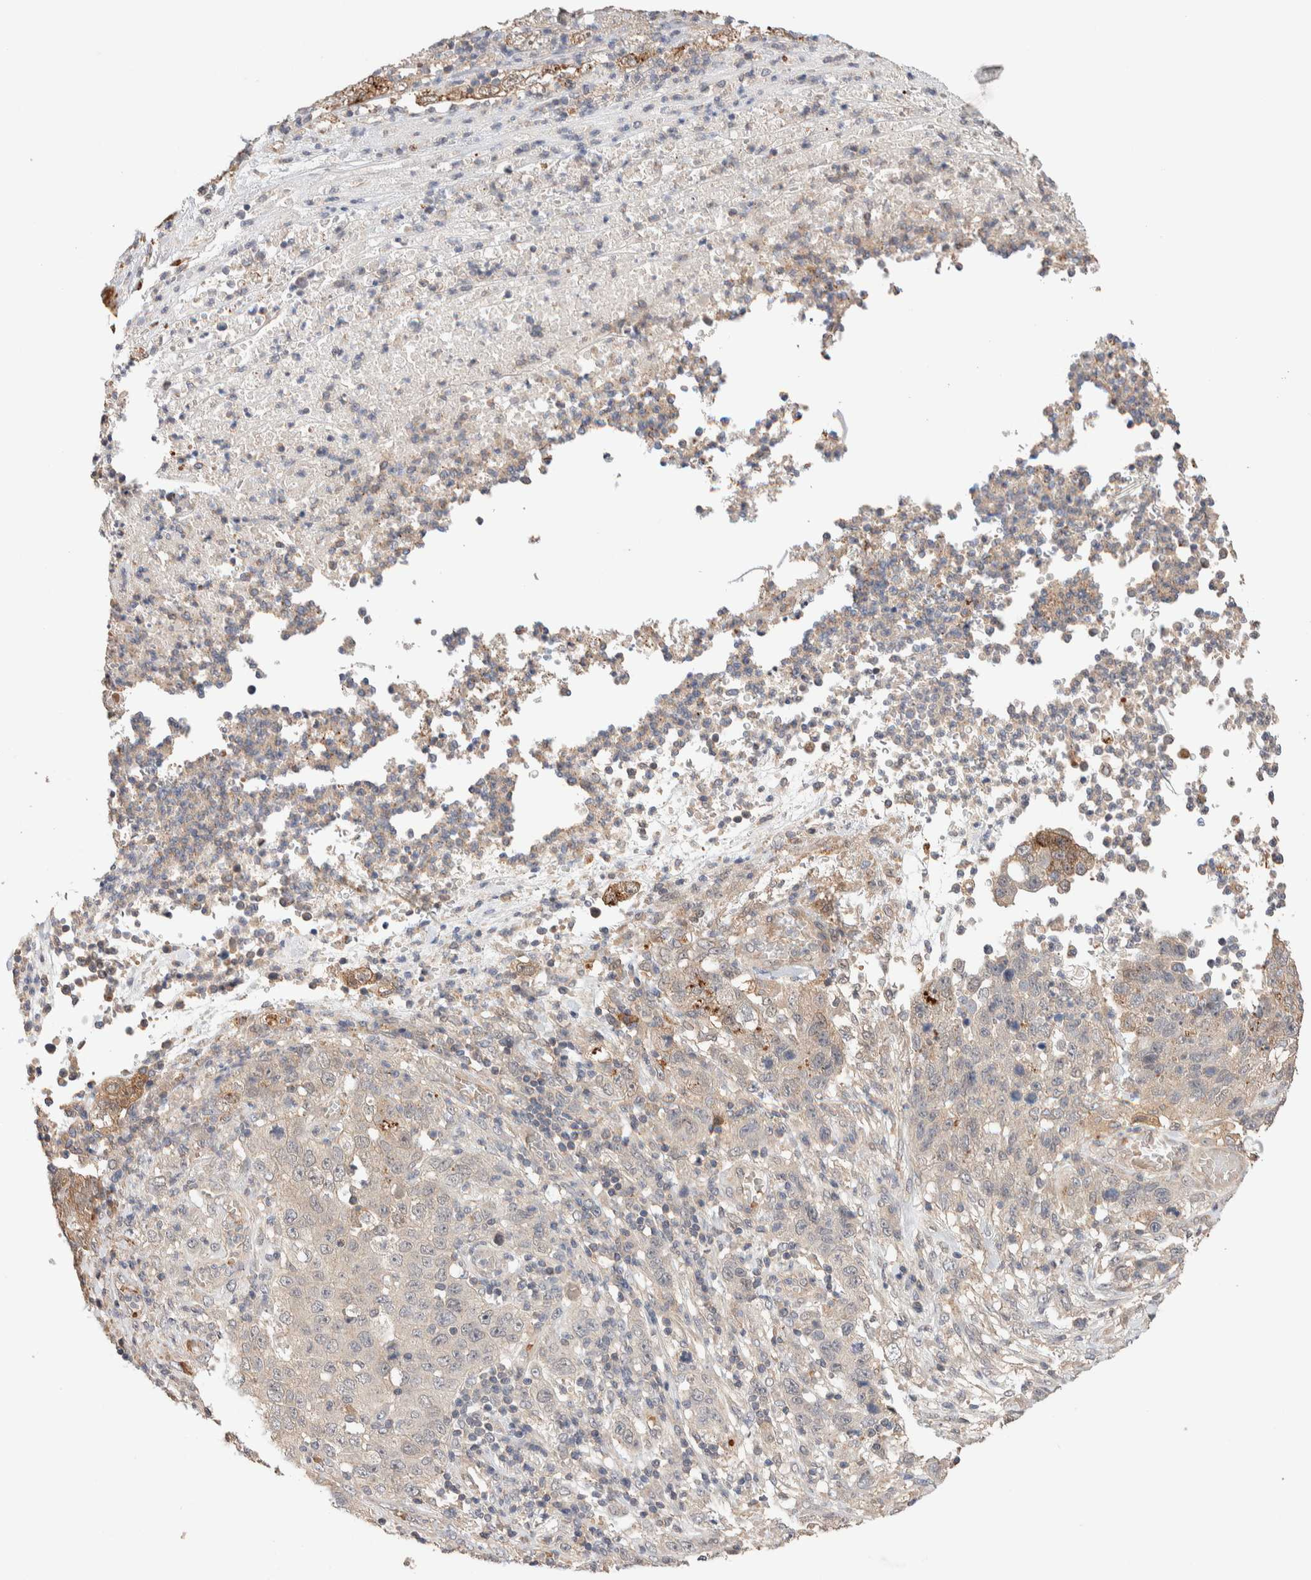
{"staining": {"intensity": "negative", "quantity": "none", "location": "none"}, "tissue": "stomach cancer", "cell_type": "Tumor cells", "image_type": "cancer", "snomed": [{"axis": "morphology", "description": "Adenocarcinoma, NOS"}, {"axis": "topography", "description": "Stomach"}], "caption": "This is a photomicrograph of IHC staining of adenocarcinoma (stomach), which shows no positivity in tumor cells.", "gene": "WDR91", "patient": {"sex": "male", "age": 48}}